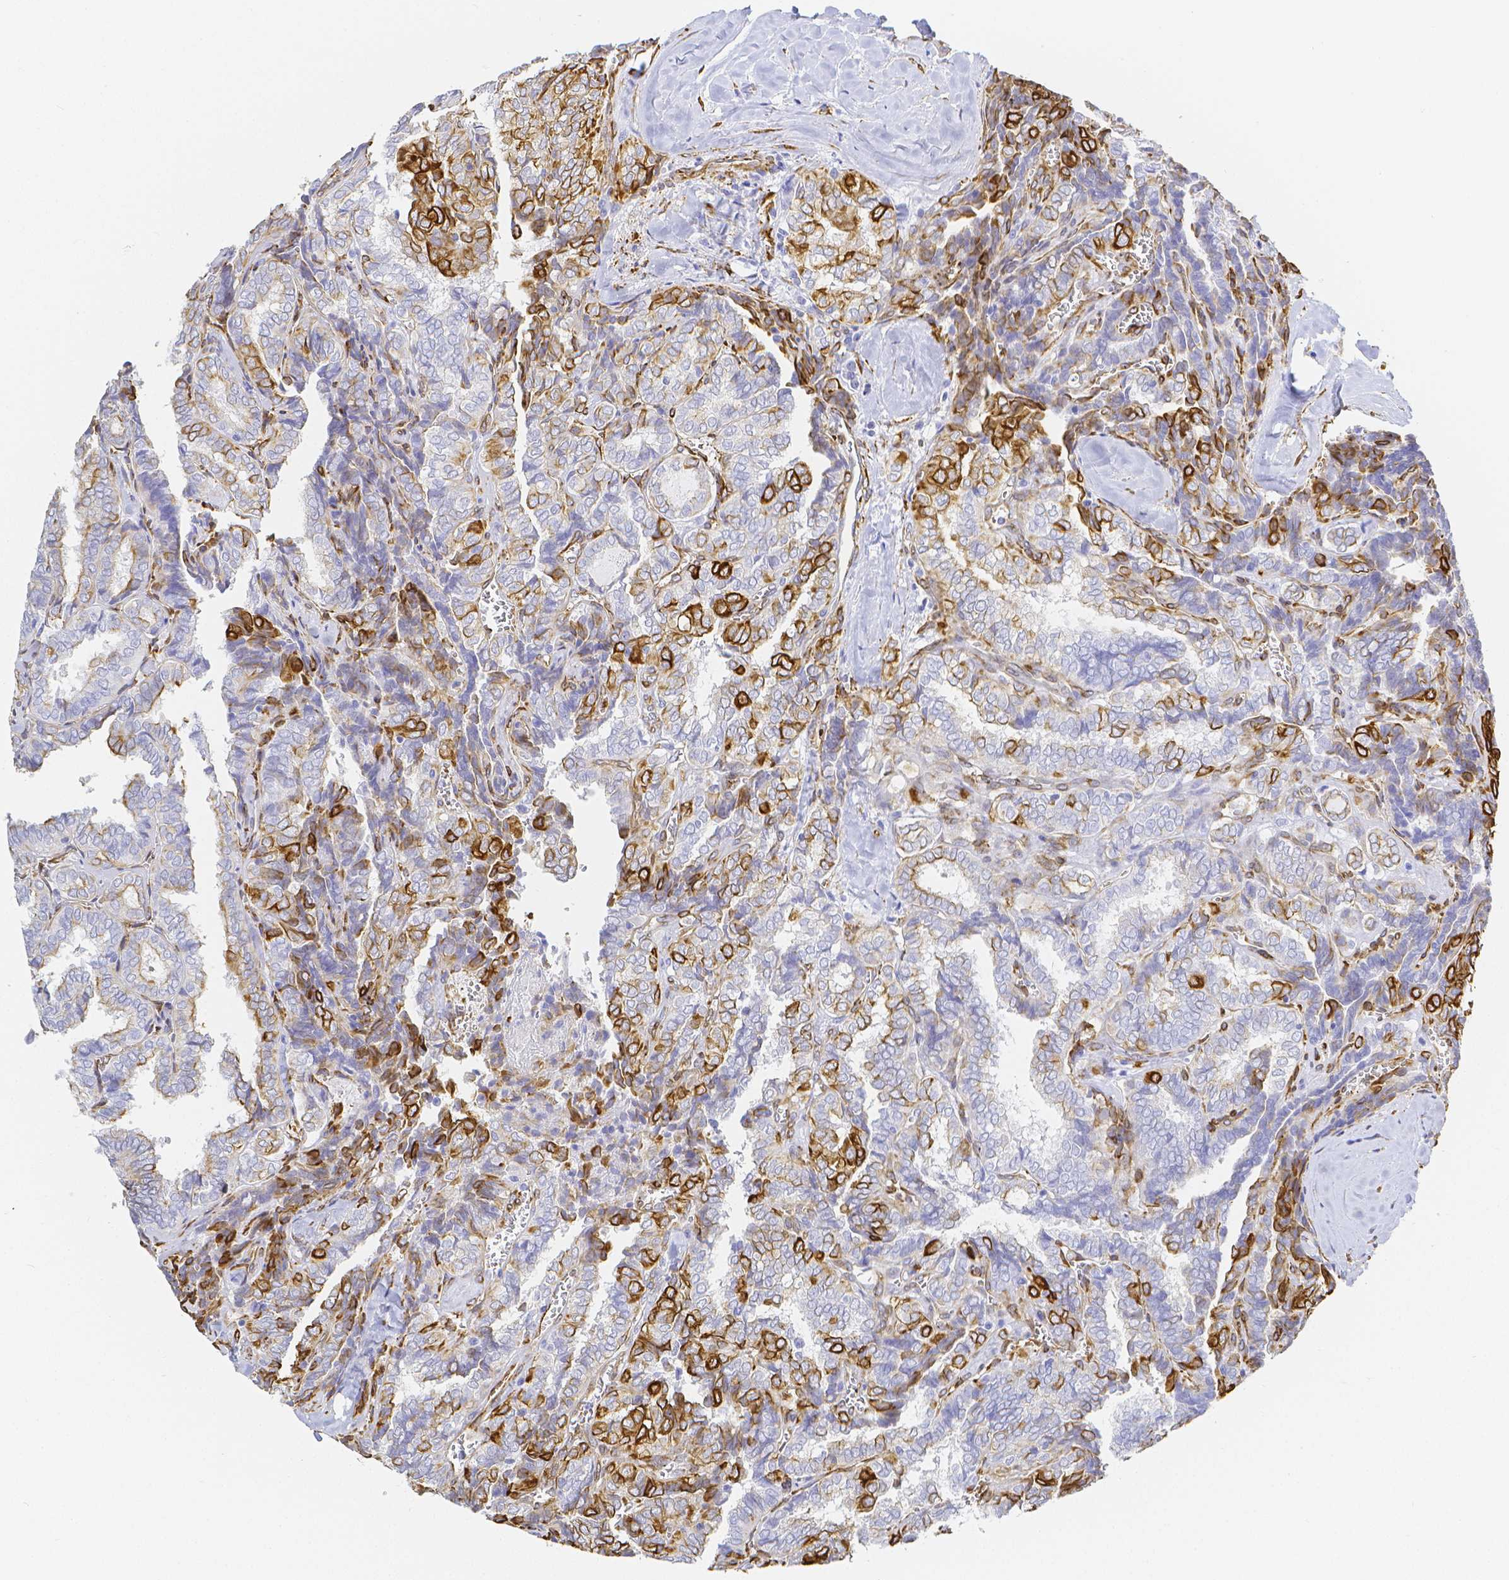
{"staining": {"intensity": "strong", "quantity": "<25%", "location": "cytoplasmic/membranous"}, "tissue": "thyroid cancer", "cell_type": "Tumor cells", "image_type": "cancer", "snomed": [{"axis": "morphology", "description": "Papillary adenocarcinoma, NOS"}, {"axis": "topography", "description": "Thyroid gland"}], "caption": "A high-resolution histopathology image shows IHC staining of thyroid papillary adenocarcinoma, which shows strong cytoplasmic/membranous expression in about <25% of tumor cells. The staining is performed using DAB brown chromogen to label protein expression. The nuclei are counter-stained blue using hematoxylin.", "gene": "SMURF1", "patient": {"sex": "female", "age": 30}}